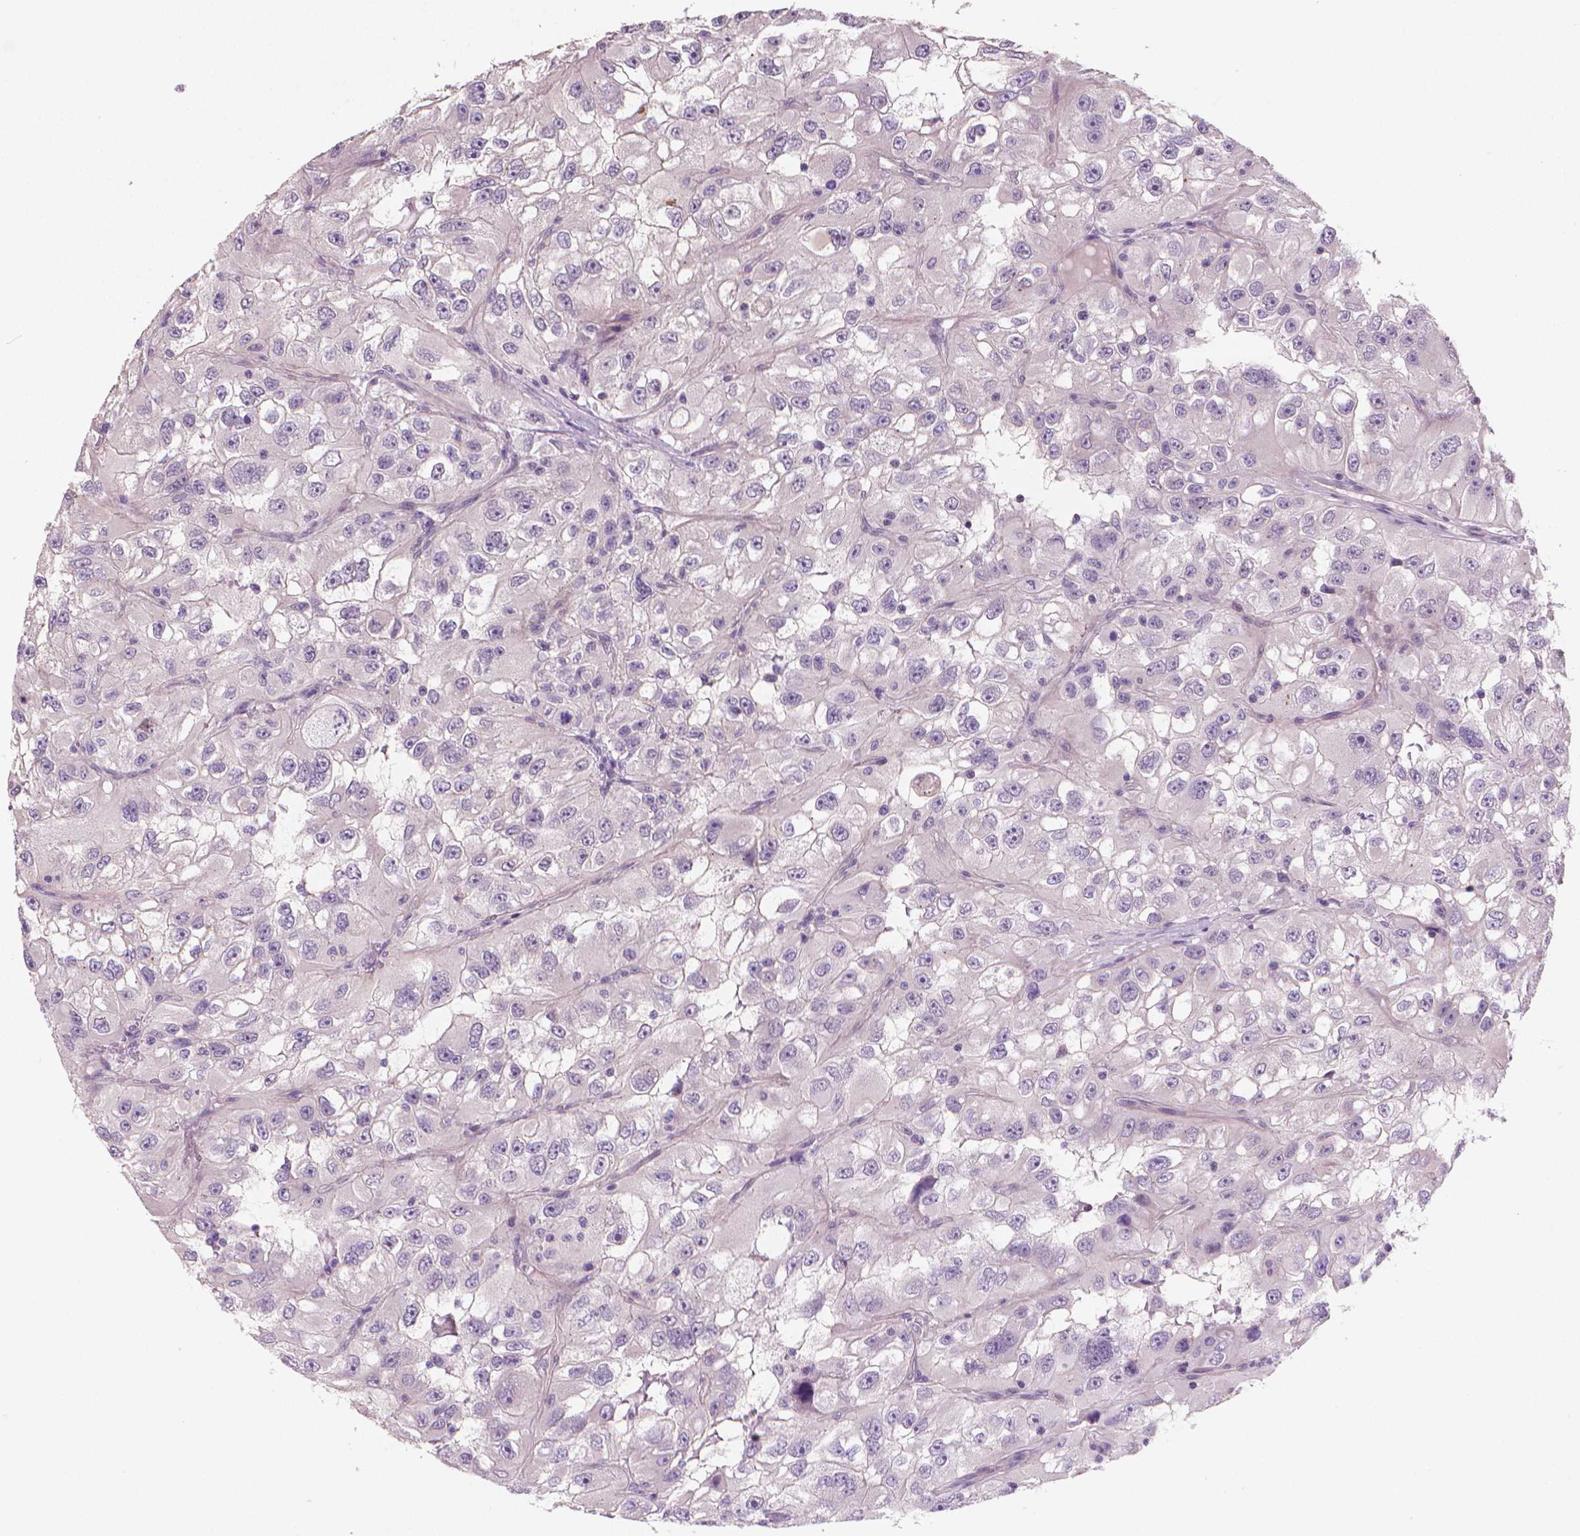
{"staining": {"intensity": "negative", "quantity": "none", "location": "none"}, "tissue": "renal cancer", "cell_type": "Tumor cells", "image_type": "cancer", "snomed": [{"axis": "morphology", "description": "Adenocarcinoma, NOS"}, {"axis": "topography", "description": "Kidney"}], "caption": "An image of adenocarcinoma (renal) stained for a protein demonstrates no brown staining in tumor cells.", "gene": "CLXN", "patient": {"sex": "male", "age": 64}}